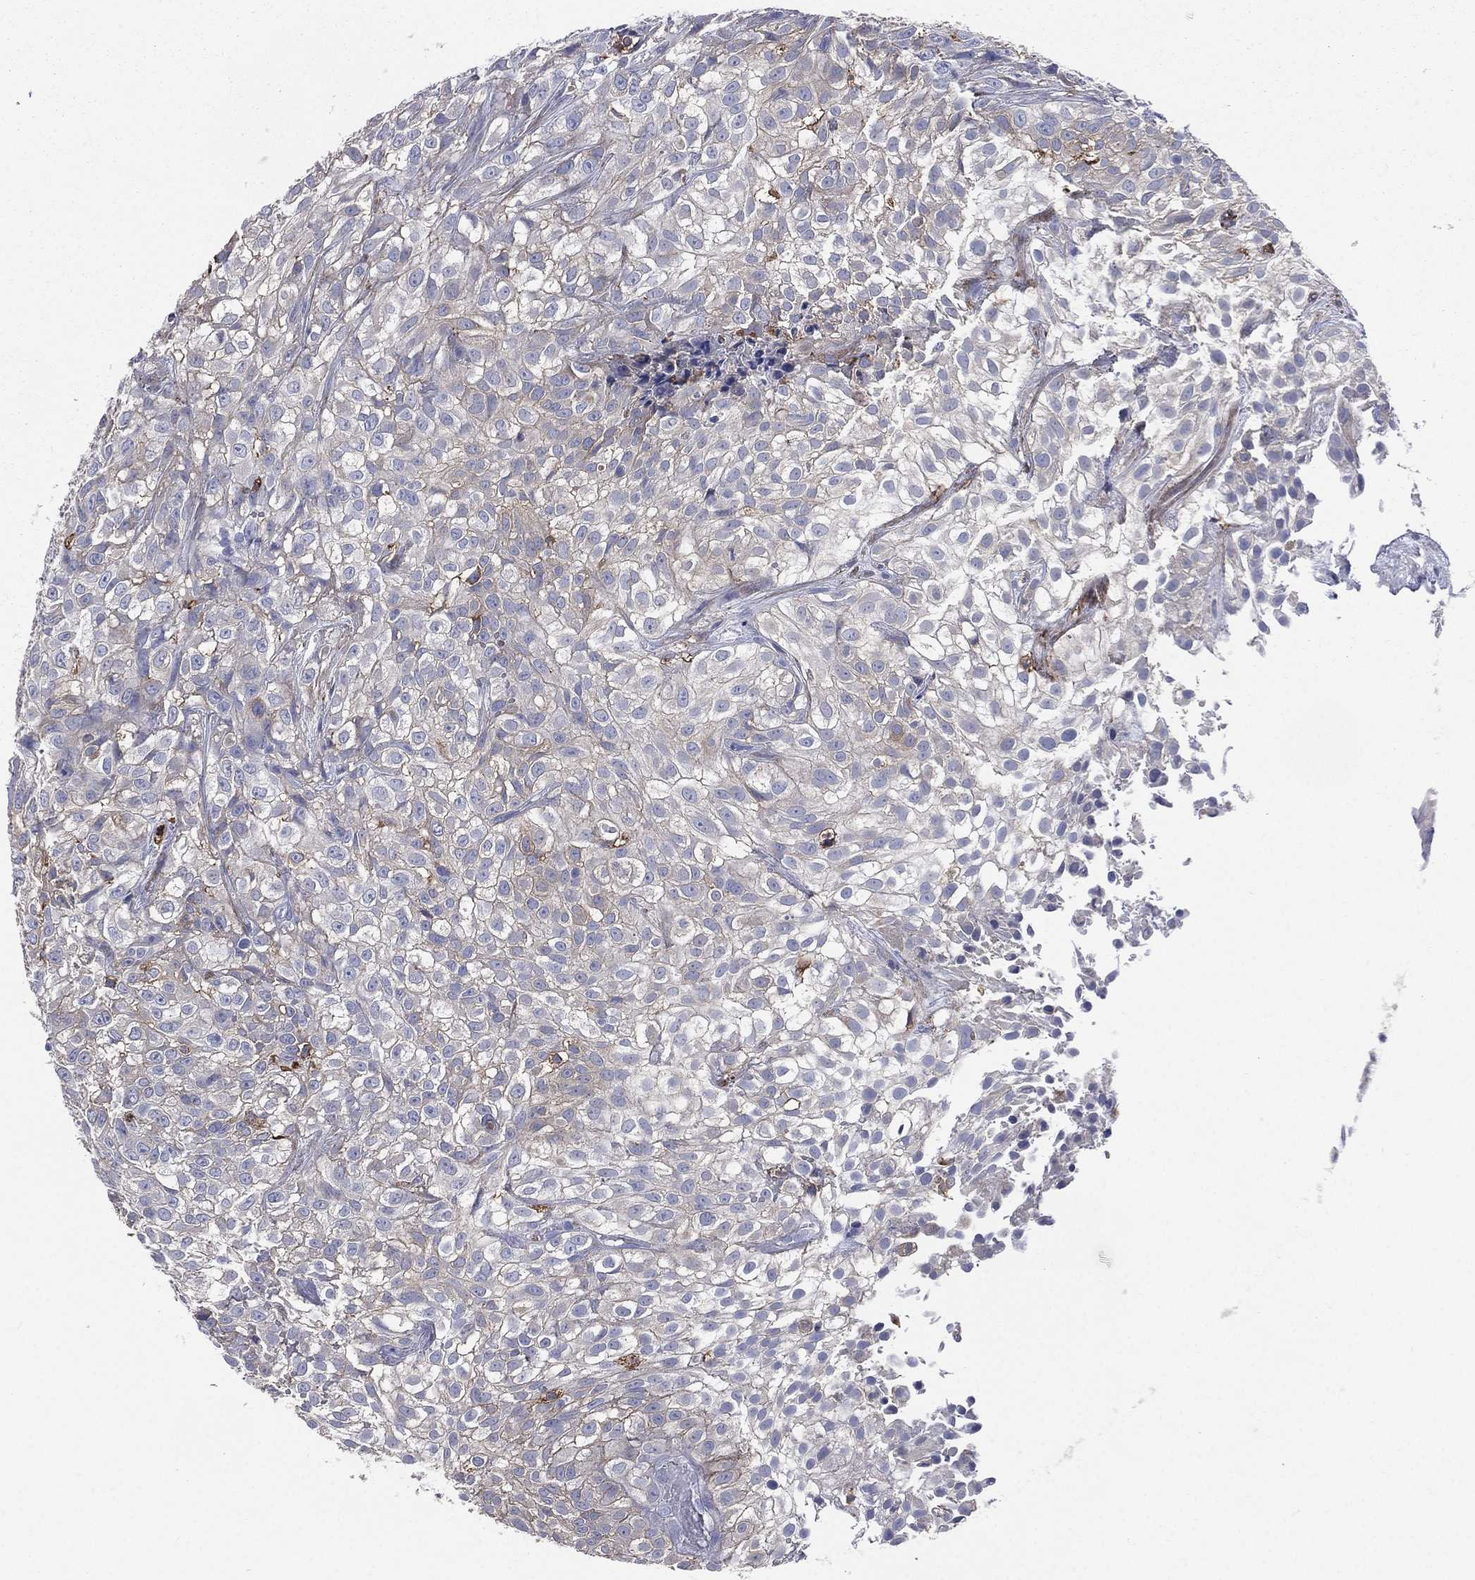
{"staining": {"intensity": "negative", "quantity": "none", "location": "none"}, "tissue": "urothelial cancer", "cell_type": "Tumor cells", "image_type": "cancer", "snomed": [{"axis": "morphology", "description": "Urothelial carcinoma, High grade"}, {"axis": "topography", "description": "Urinary bladder"}], "caption": "High magnification brightfield microscopy of urothelial cancer stained with DAB (brown) and counterstained with hematoxylin (blue): tumor cells show no significant expression. (Stains: DAB (3,3'-diaminobenzidine) immunohistochemistry with hematoxylin counter stain, Microscopy: brightfield microscopy at high magnification).", "gene": "BASP1", "patient": {"sex": "male", "age": 56}}